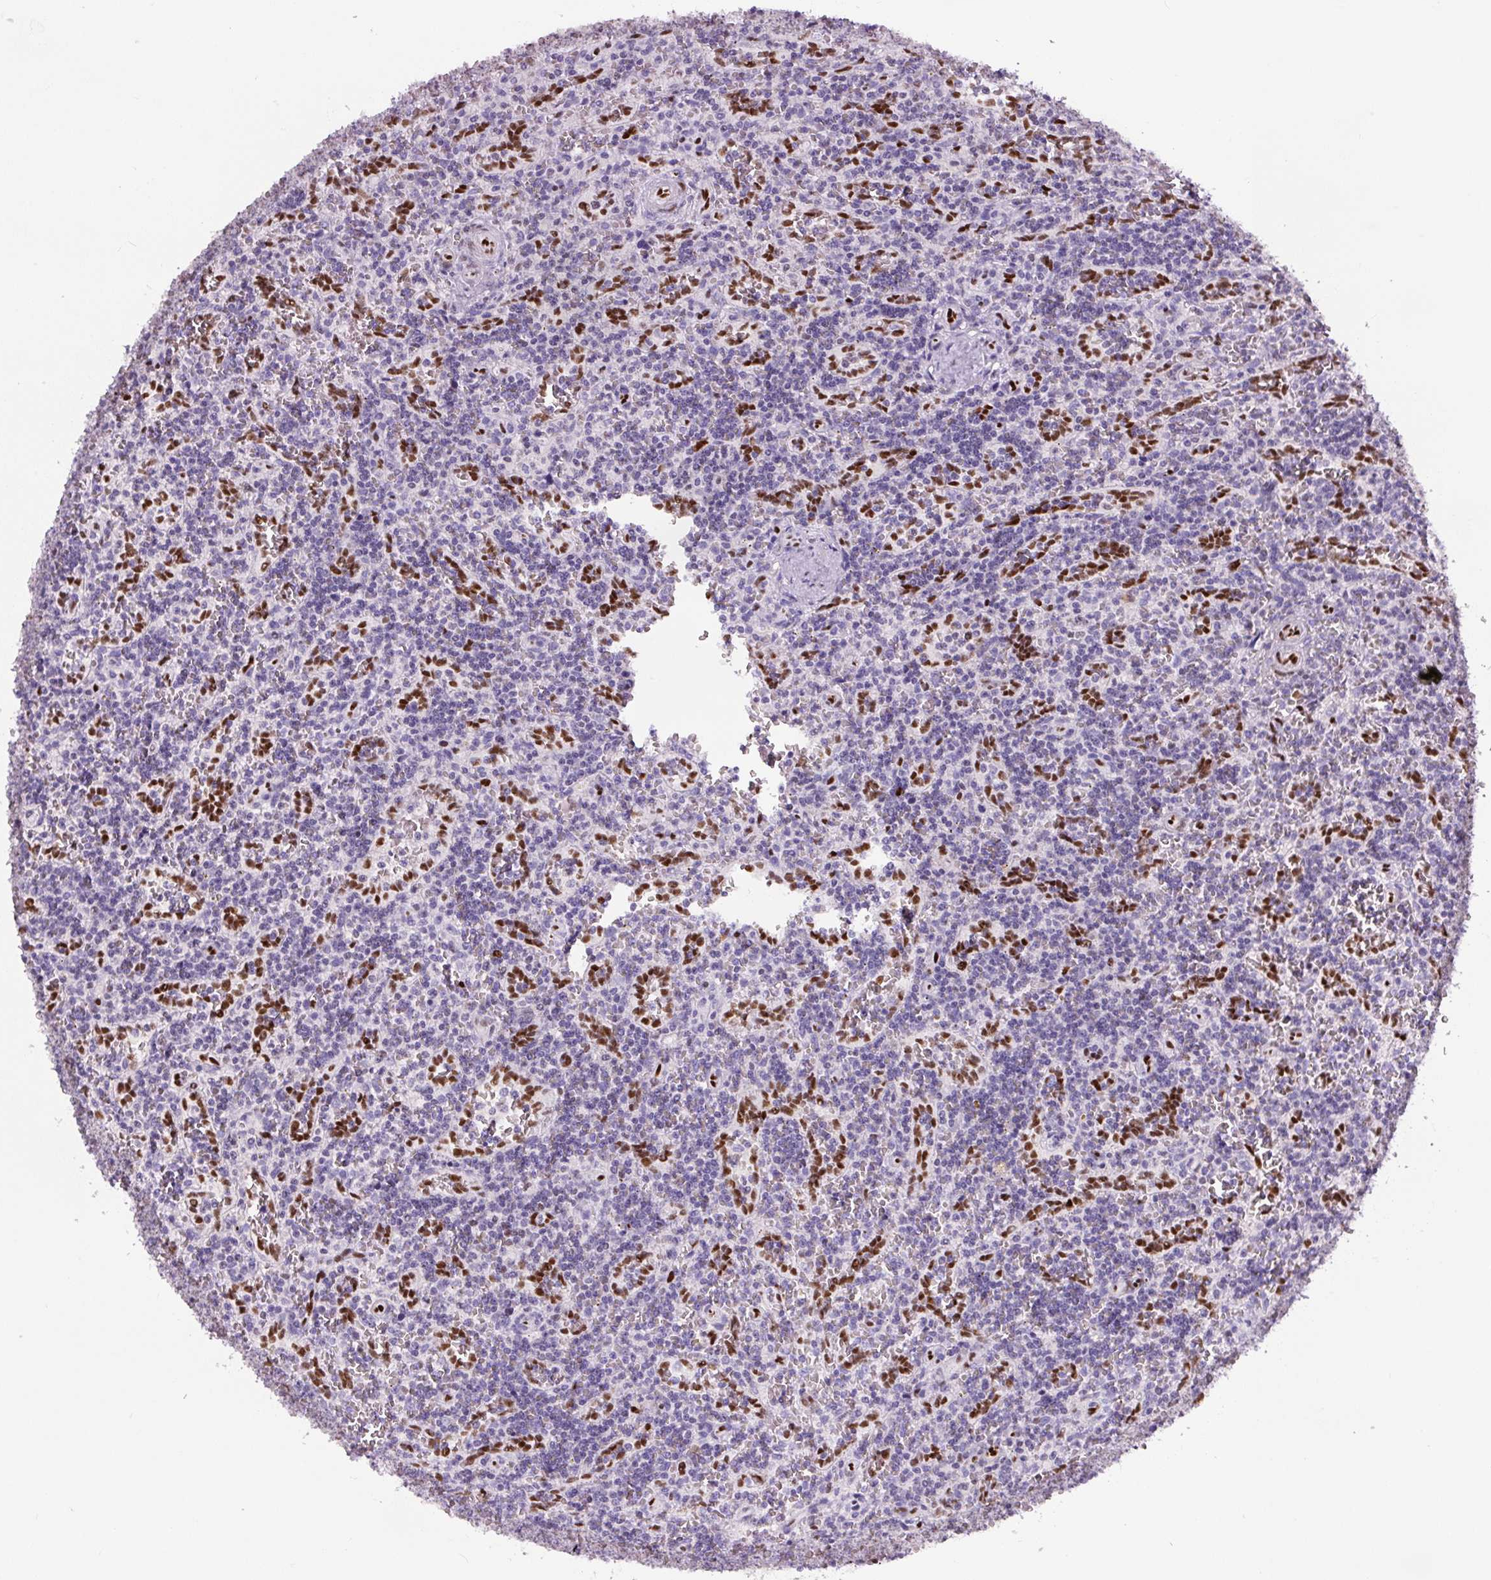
{"staining": {"intensity": "negative", "quantity": "none", "location": "none"}, "tissue": "lymphoma", "cell_type": "Tumor cells", "image_type": "cancer", "snomed": [{"axis": "morphology", "description": "Malignant lymphoma, non-Hodgkin's type, Low grade"}, {"axis": "topography", "description": "Spleen"}], "caption": "High magnification brightfield microscopy of lymphoma stained with DAB (3,3'-diaminobenzidine) (brown) and counterstained with hematoxylin (blue): tumor cells show no significant staining.", "gene": "ZEB1", "patient": {"sex": "male", "age": 73}}